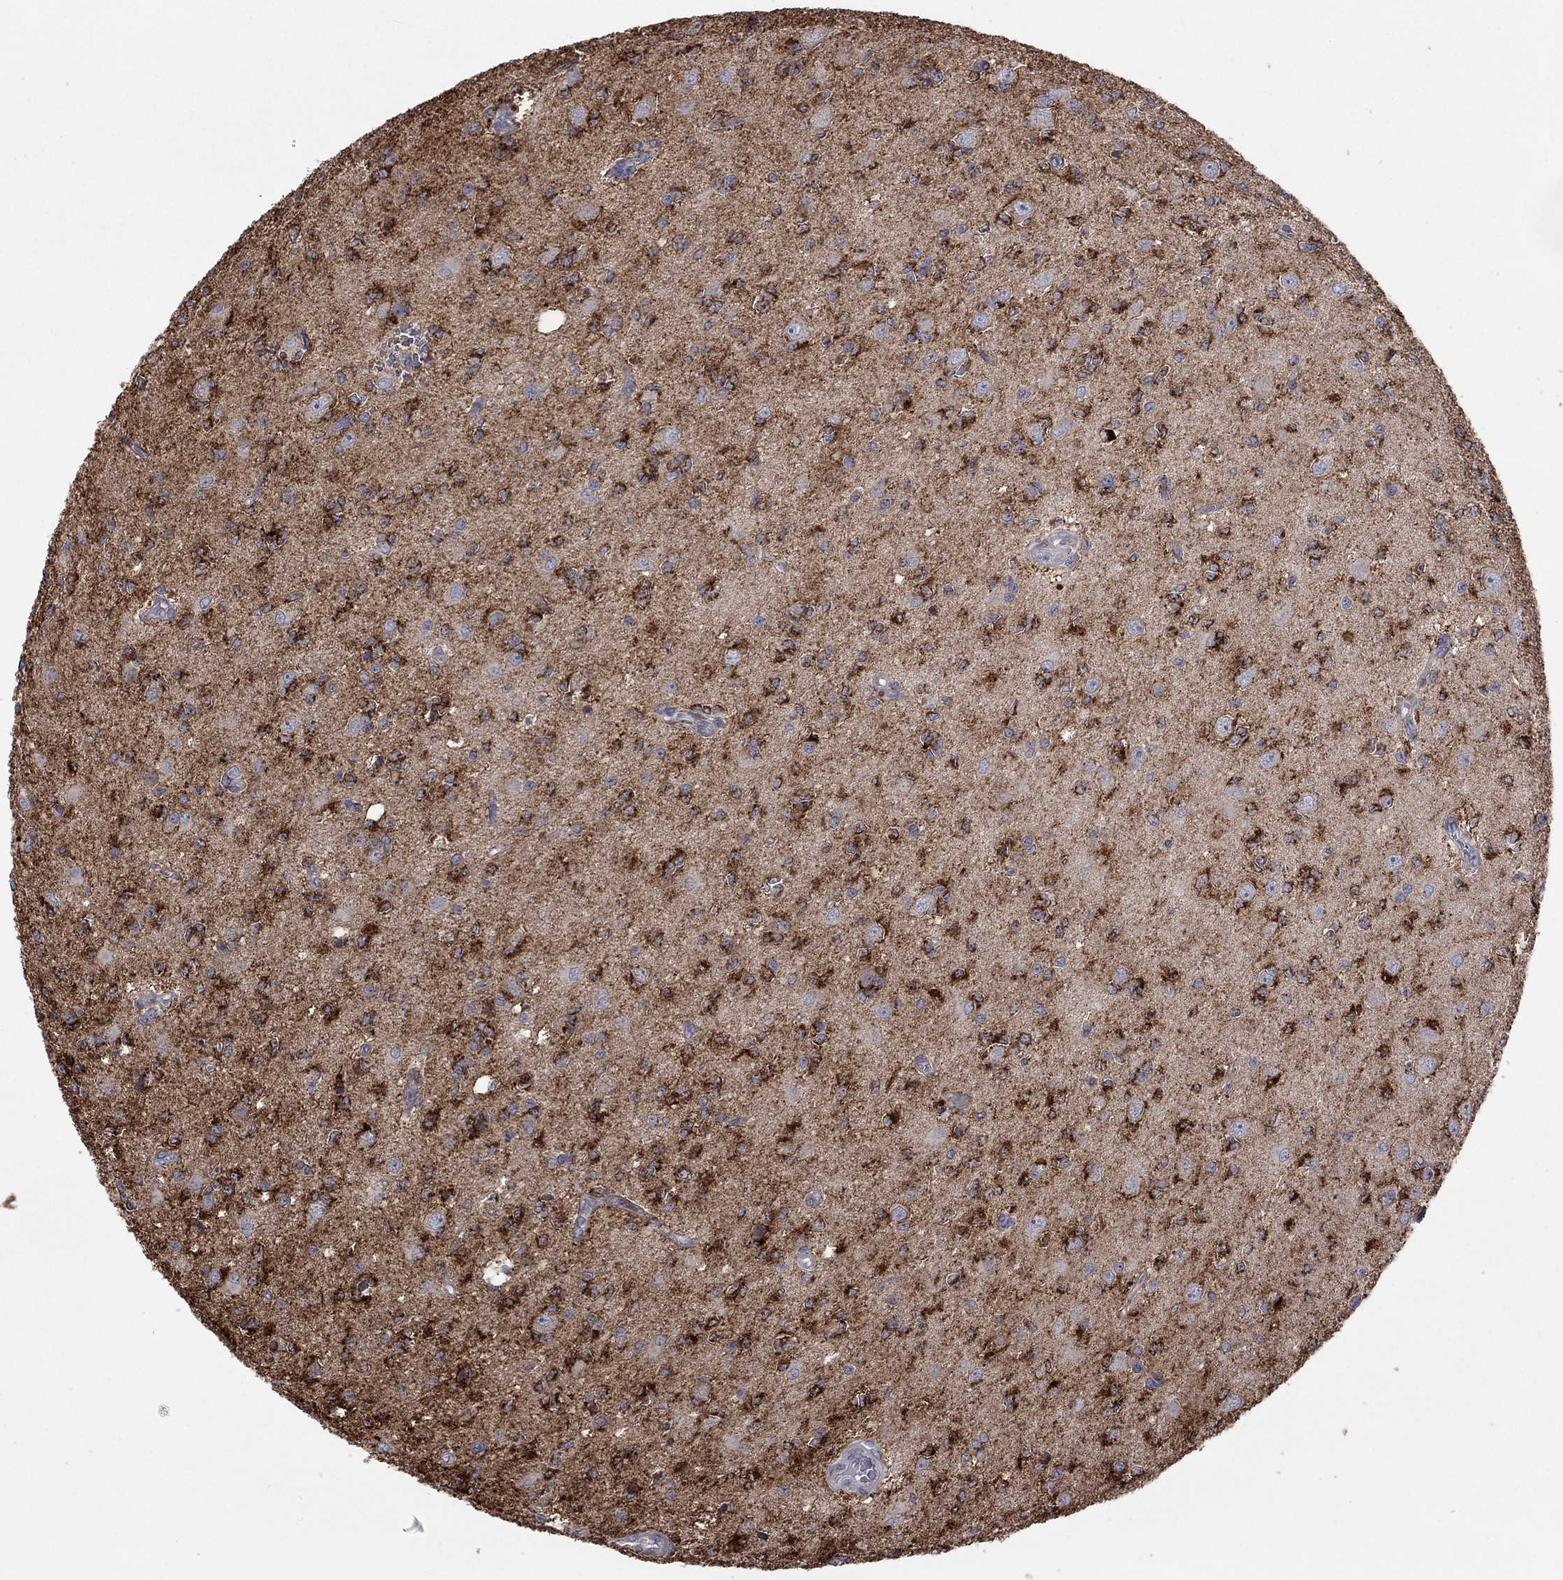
{"staining": {"intensity": "strong", "quantity": "25%-75%", "location": "cytoplasmic/membranous"}, "tissue": "glioma", "cell_type": "Tumor cells", "image_type": "cancer", "snomed": [{"axis": "morphology", "description": "Glioma, malignant, Low grade"}, {"axis": "topography", "description": "Brain"}], "caption": "A brown stain shows strong cytoplasmic/membranous expression of a protein in glioma tumor cells.", "gene": "SLC35F2", "patient": {"sex": "female", "age": 45}}